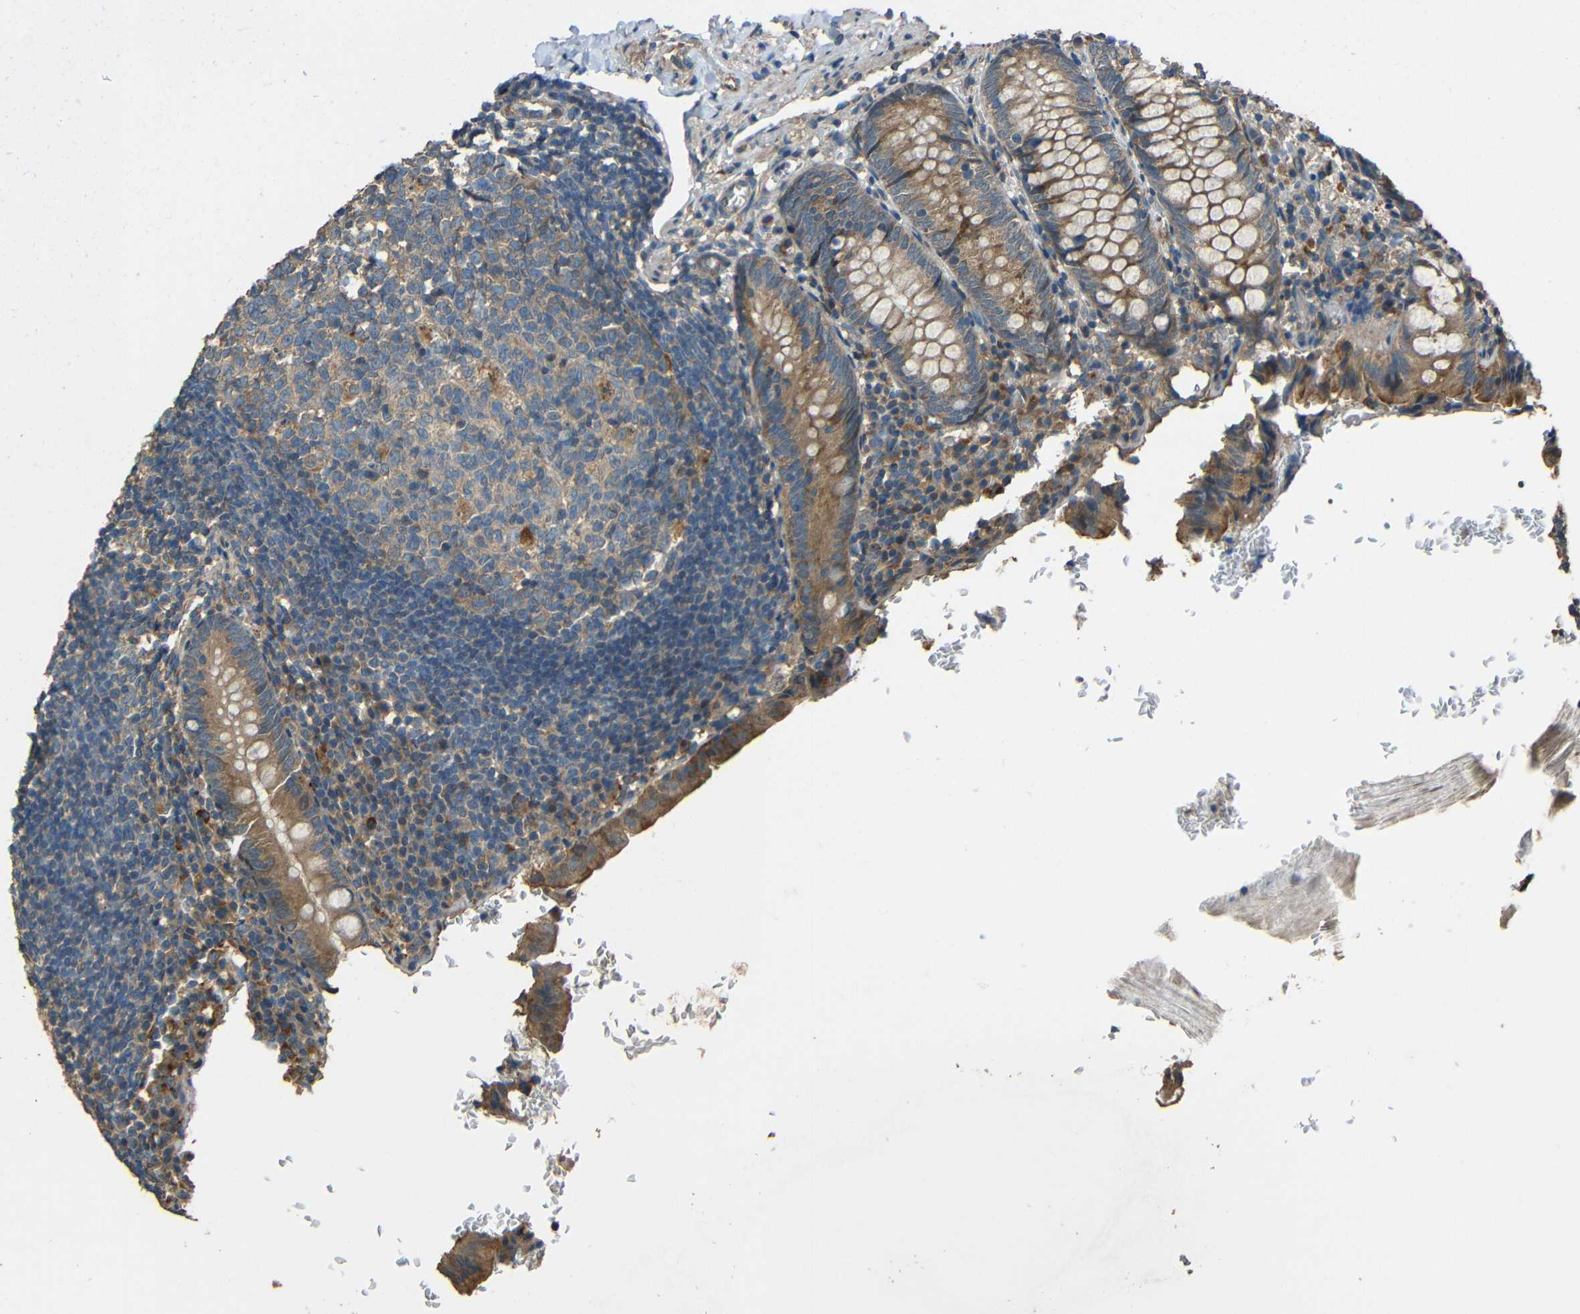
{"staining": {"intensity": "moderate", "quantity": ">75%", "location": "cytoplasmic/membranous"}, "tissue": "appendix", "cell_type": "Glandular cells", "image_type": "normal", "snomed": [{"axis": "morphology", "description": "Normal tissue, NOS"}, {"axis": "topography", "description": "Appendix"}], "caption": "Immunohistochemical staining of unremarkable appendix shows >75% levels of moderate cytoplasmic/membranous protein expression in about >75% of glandular cells.", "gene": "ACACA", "patient": {"sex": "female", "age": 10}}